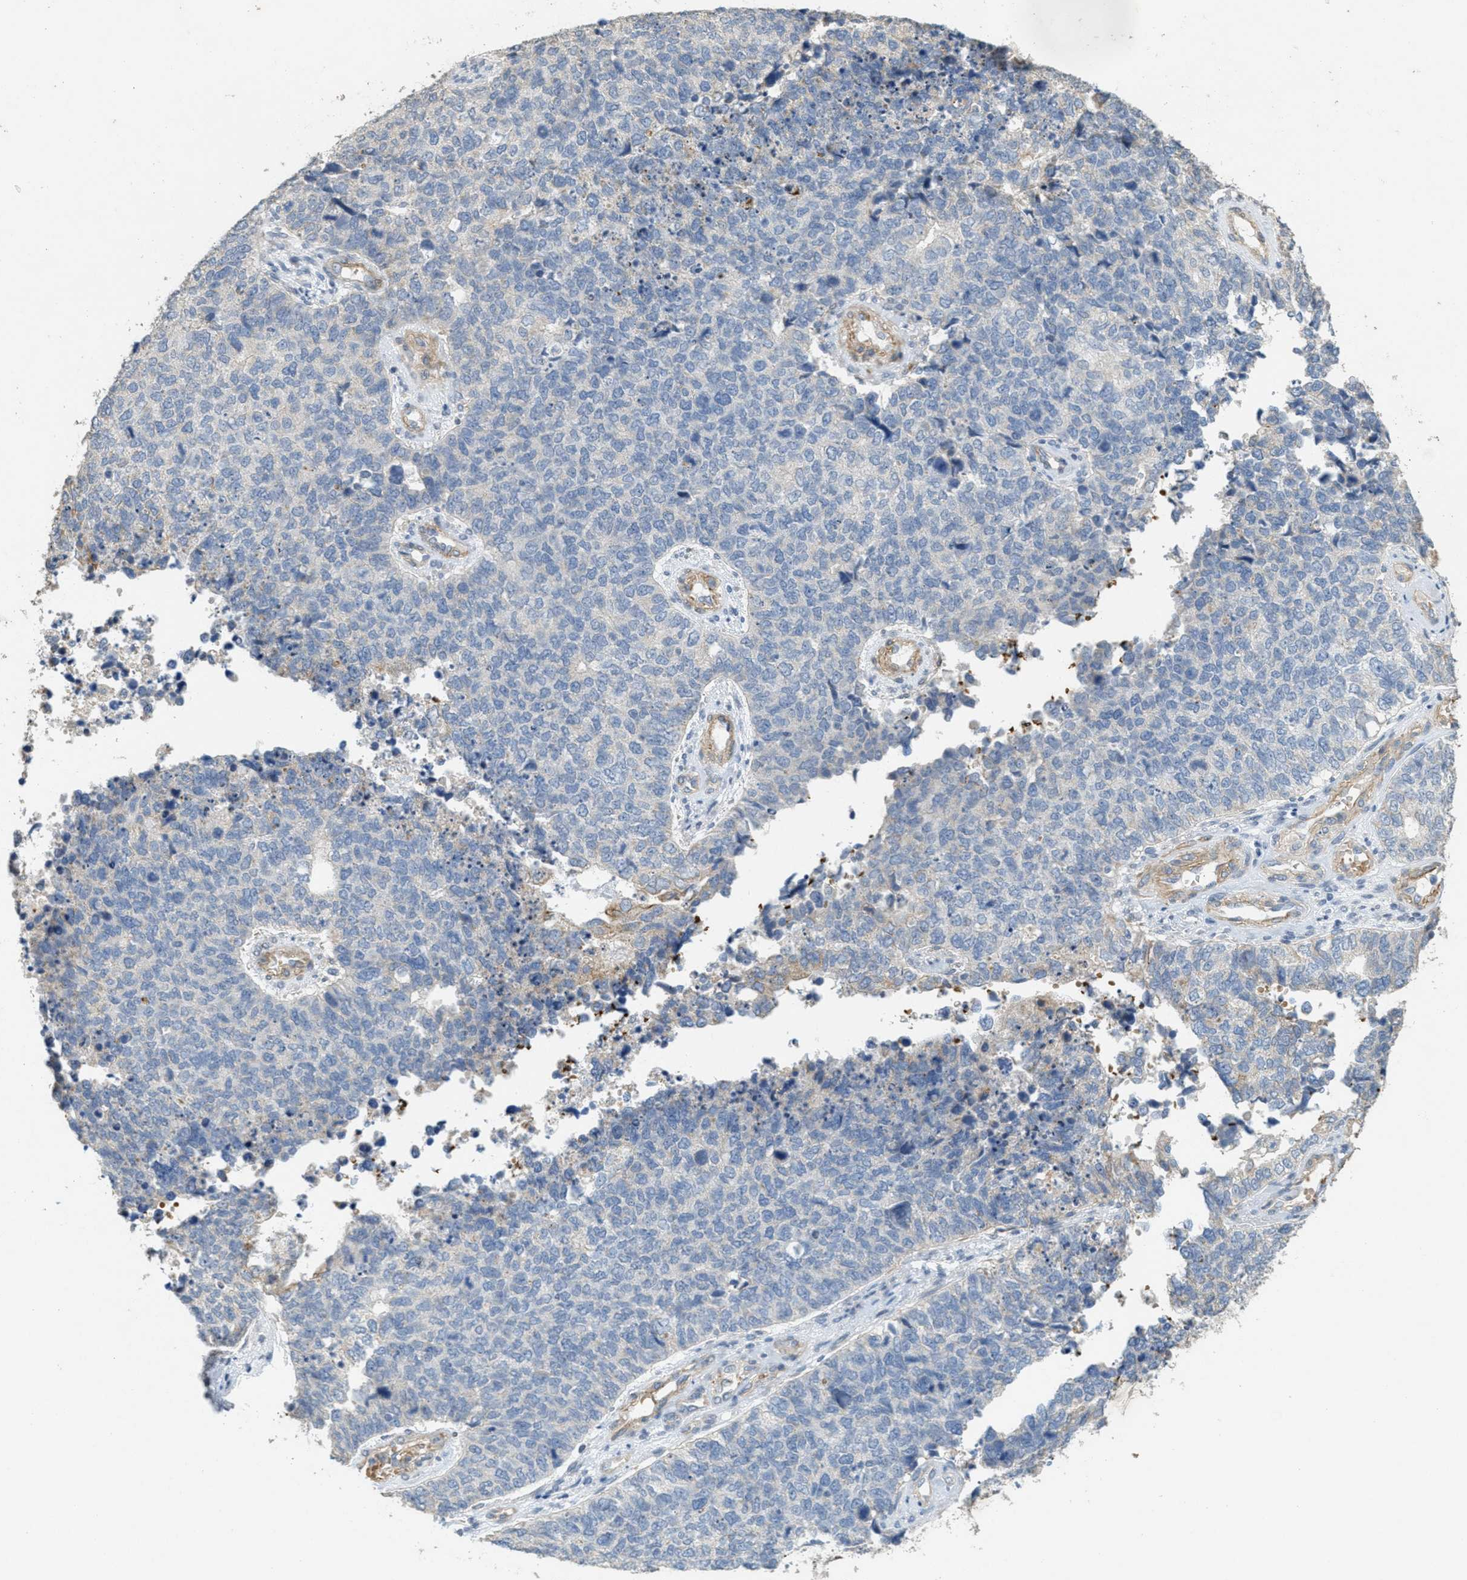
{"staining": {"intensity": "weak", "quantity": "<25%", "location": "cytoplasmic/membranous"}, "tissue": "cervical cancer", "cell_type": "Tumor cells", "image_type": "cancer", "snomed": [{"axis": "morphology", "description": "Squamous cell carcinoma, NOS"}, {"axis": "topography", "description": "Cervix"}], "caption": "Micrograph shows no protein expression in tumor cells of cervical squamous cell carcinoma tissue.", "gene": "MRS2", "patient": {"sex": "female", "age": 63}}